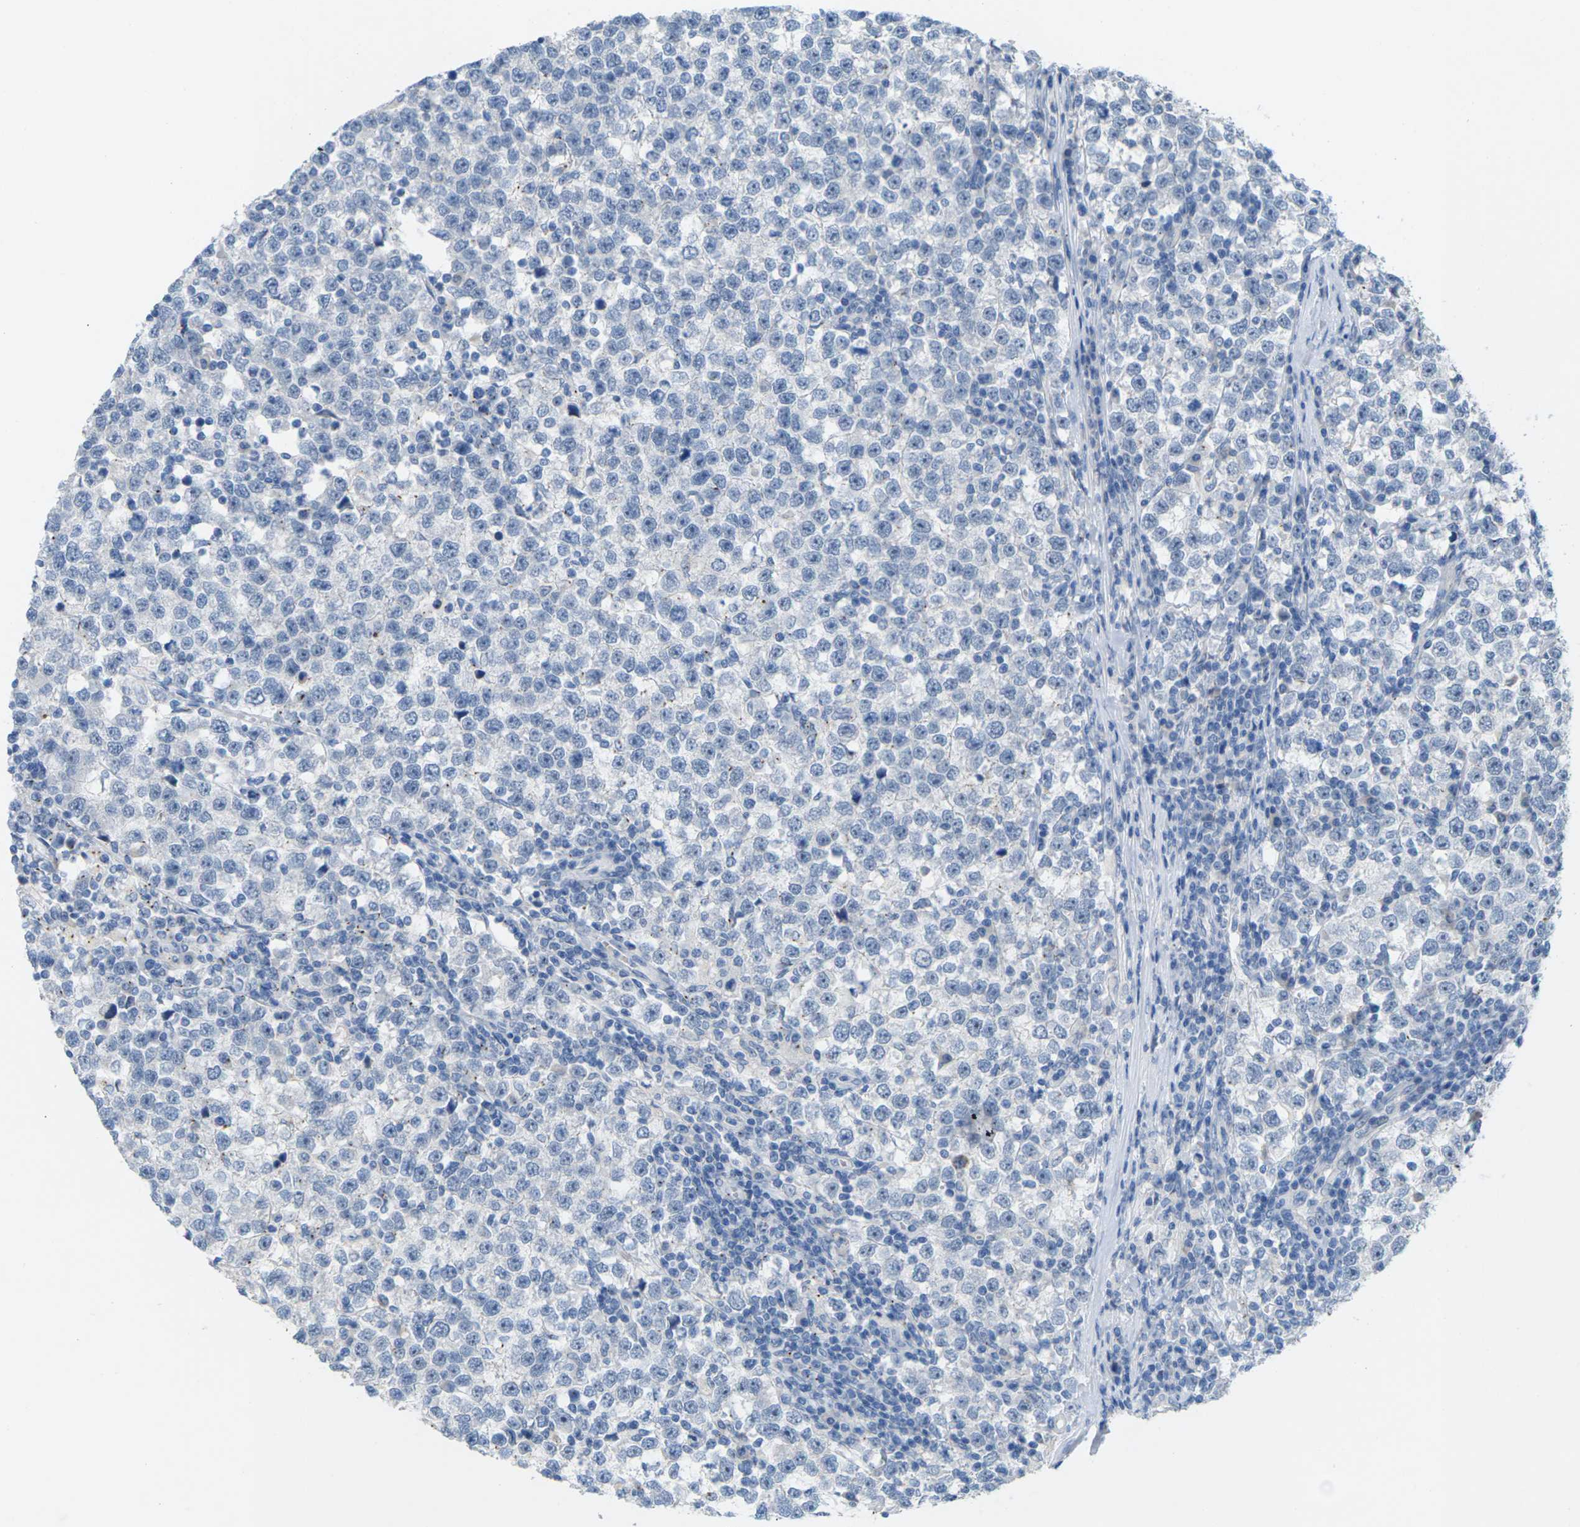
{"staining": {"intensity": "negative", "quantity": "none", "location": "none"}, "tissue": "testis cancer", "cell_type": "Tumor cells", "image_type": "cancer", "snomed": [{"axis": "morphology", "description": "Seminoma, NOS"}, {"axis": "topography", "description": "Testis"}], "caption": "The immunohistochemistry micrograph has no significant expression in tumor cells of testis seminoma tissue.", "gene": "CLDN3", "patient": {"sex": "male", "age": 43}}